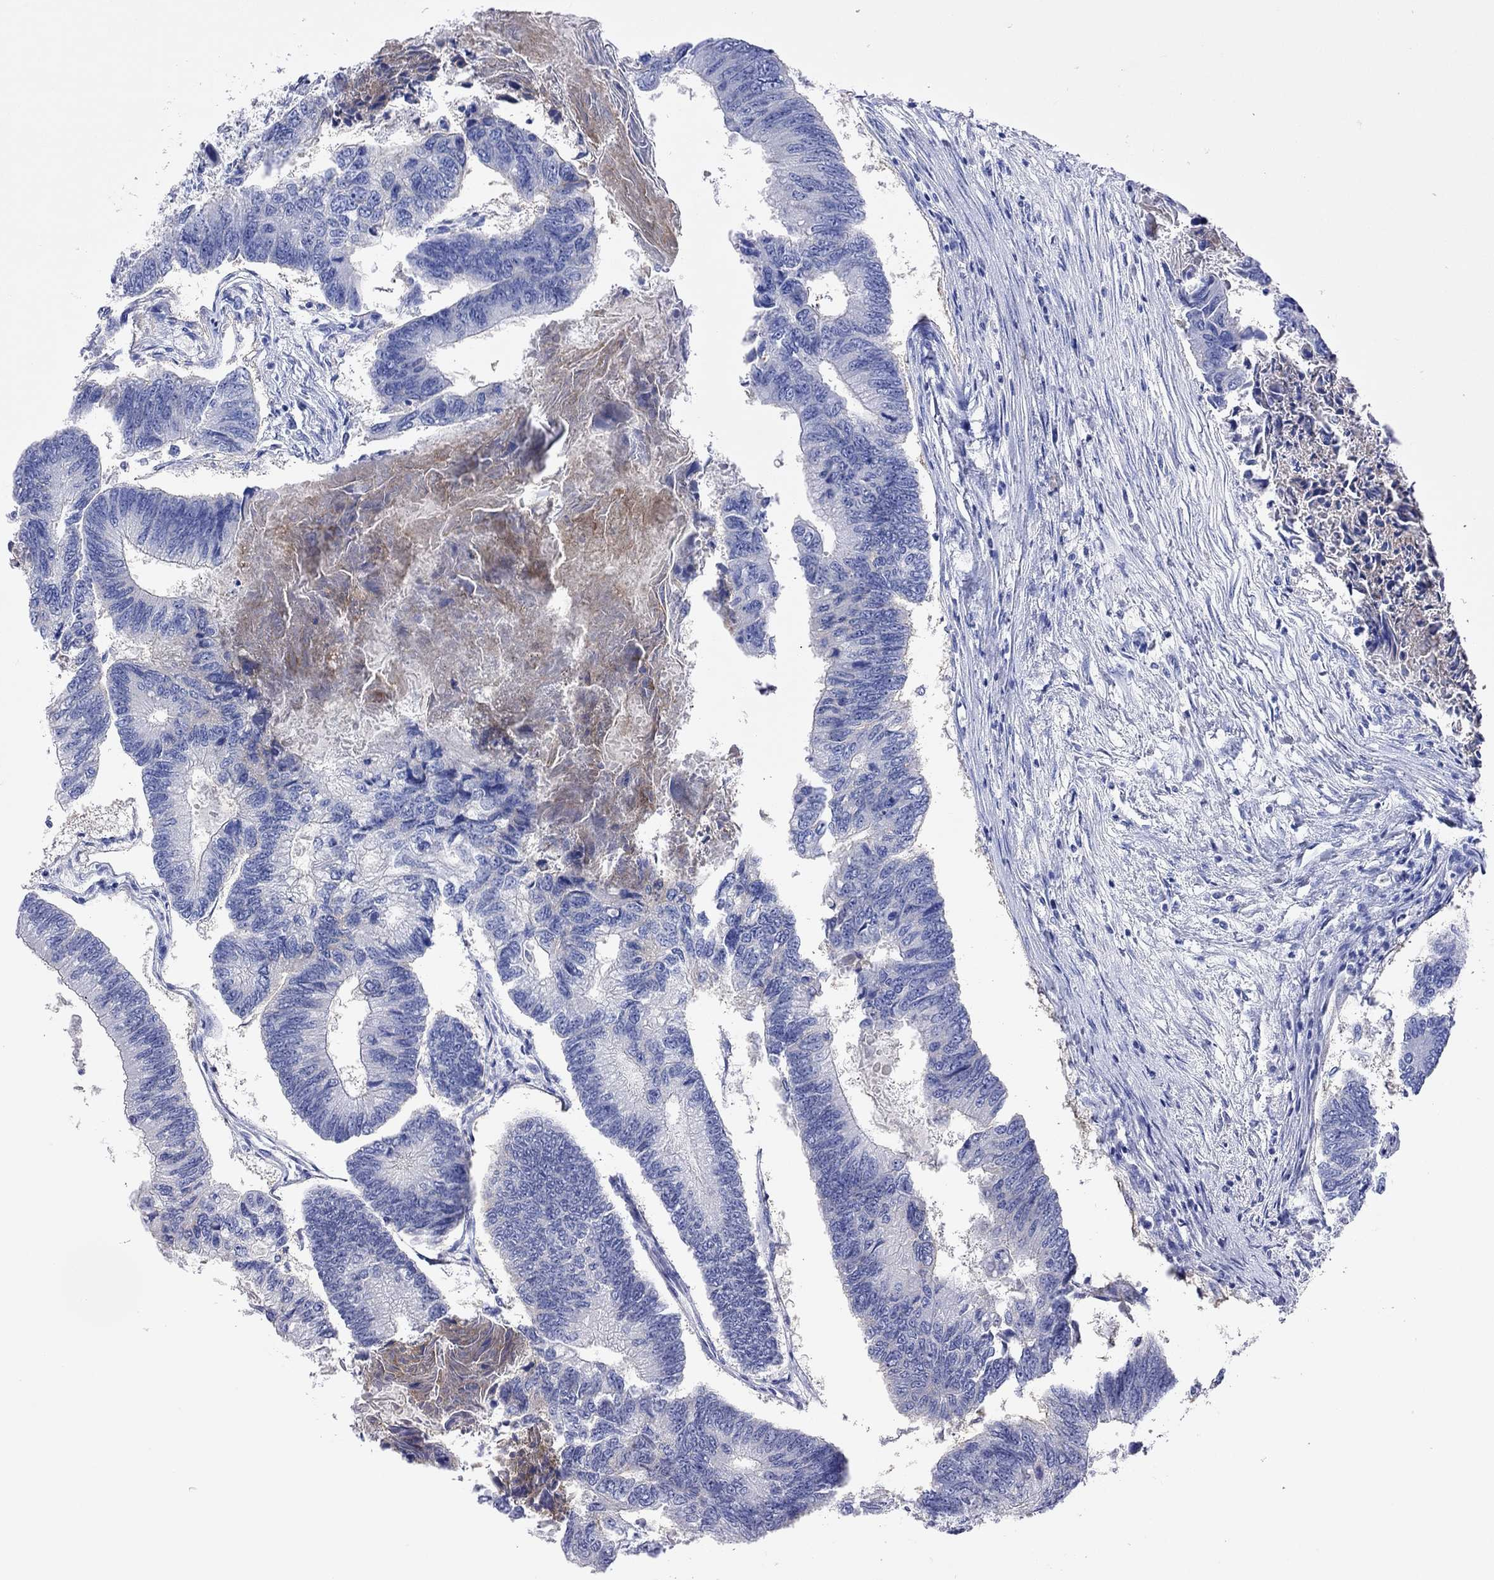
{"staining": {"intensity": "negative", "quantity": "none", "location": "none"}, "tissue": "colorectal cancer", "cell_type": "Tumor cells", "image_type": "cancer", "snomed": [{"axis": "morphology", "description": "Adenocarcinoma, NOS"}, {"axis": "topography", "description": "Colon"}], "caption": "Immunohistochemistry image of human colorectal cancer (adenocarcinoma) stained for a protein (brown), which shows no expression in tumor cells.", "gene": "CALHM1", "patient": {"sex": "female", "age": 65}}